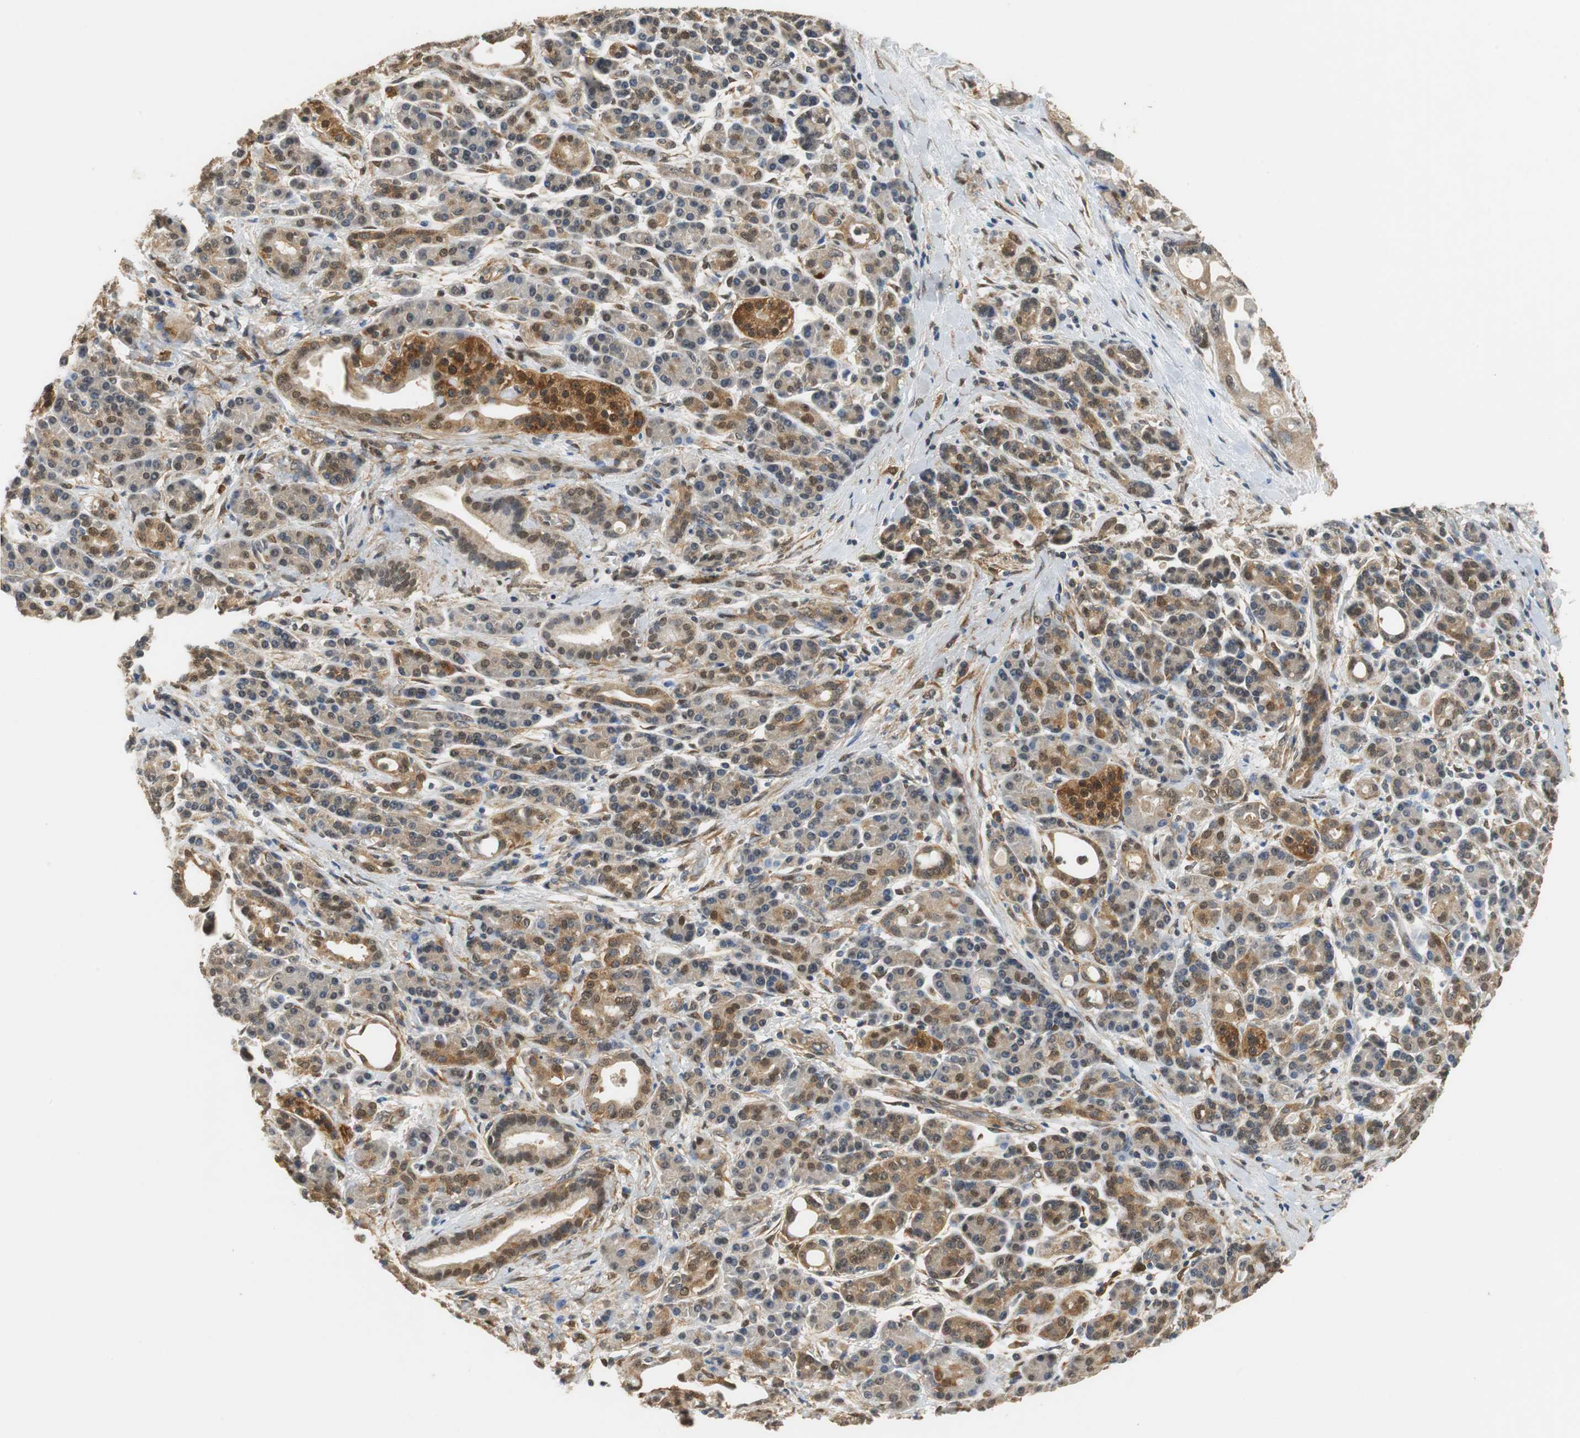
{"staining": {"intensity": "moderate", "quantity": ">75%", "location": "cytoplasmic/membranous"}, "tissue": "pancreatic cancer", "cell_type": "Tumor cells", "image_type": "cancer", "snomed": [{"axis": "morphology", "description": "Adenocarcinoma, NOS"}, {"axis": "topography", "description": "Pancreas"}], "caption": "Brown immunohistochemical staining in human pancreatic cancer (adenocarcinoma) shows moderate cytoplasmic/membranous positivity in approximately >75% of tumor cells.", "gene": "UBQLN2", "patient": {"sex": "female", "age": 77}}